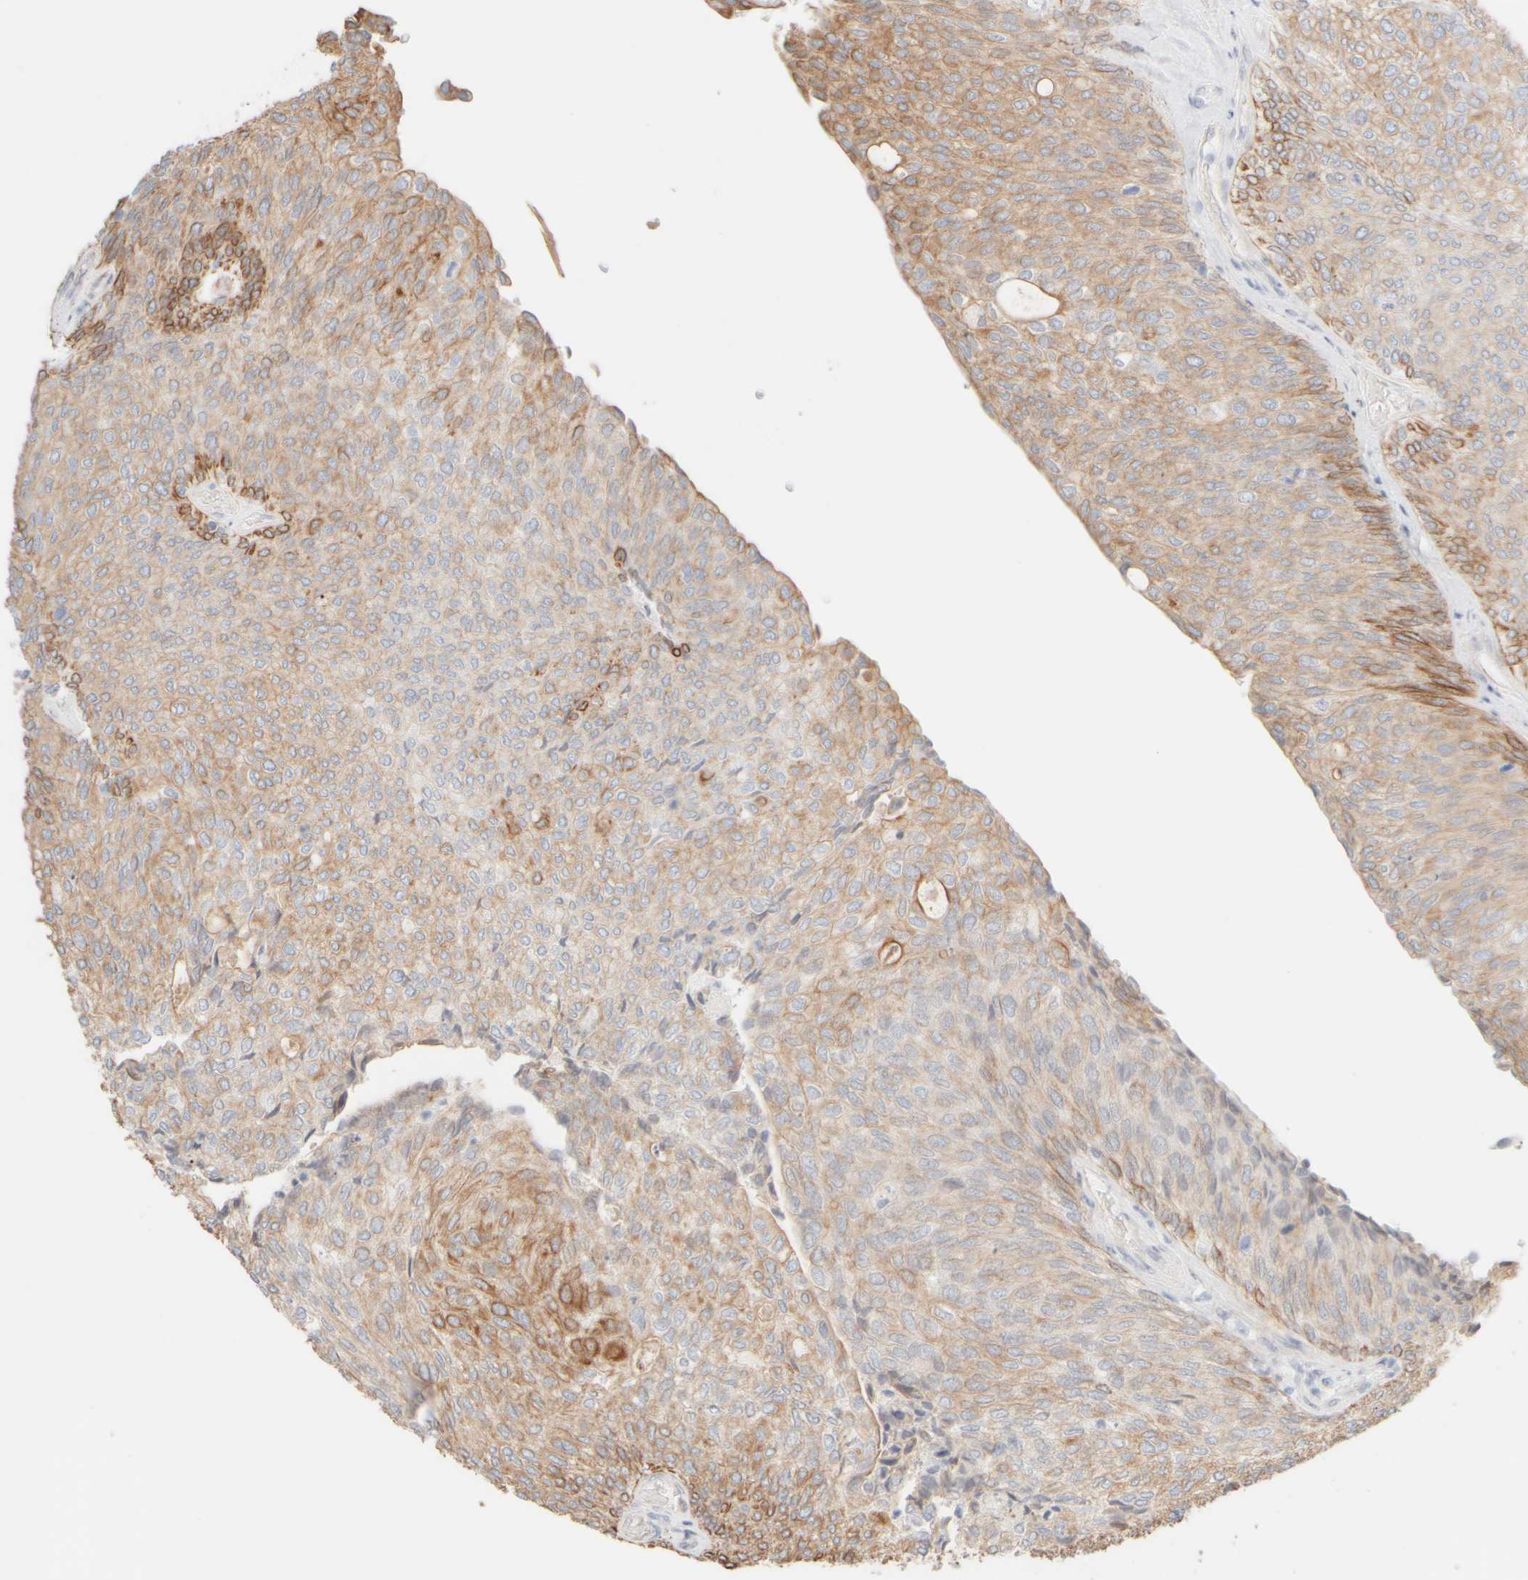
{"staining": {"intensity": "moderate", "quantity": ">75%", "location": "cytoplasmic/membranous"}, "tissue": "urothelial cancer", "cell_type": "Tumor cells", "image_type": "cancer", "snomed": [{"axis": "morphology", "description": "Urothelial carcinoma, Low grade"}, {"axis": "topography", "description": "Urinary bladder"}], "caption": "Protein staining of urothelial cancer tissue shows moderate cytoplasmic/membranous positivity in approximately >75% of tumor cells.", "gene": "KRT15", "patient": {"sex": "female", "age": 79}}